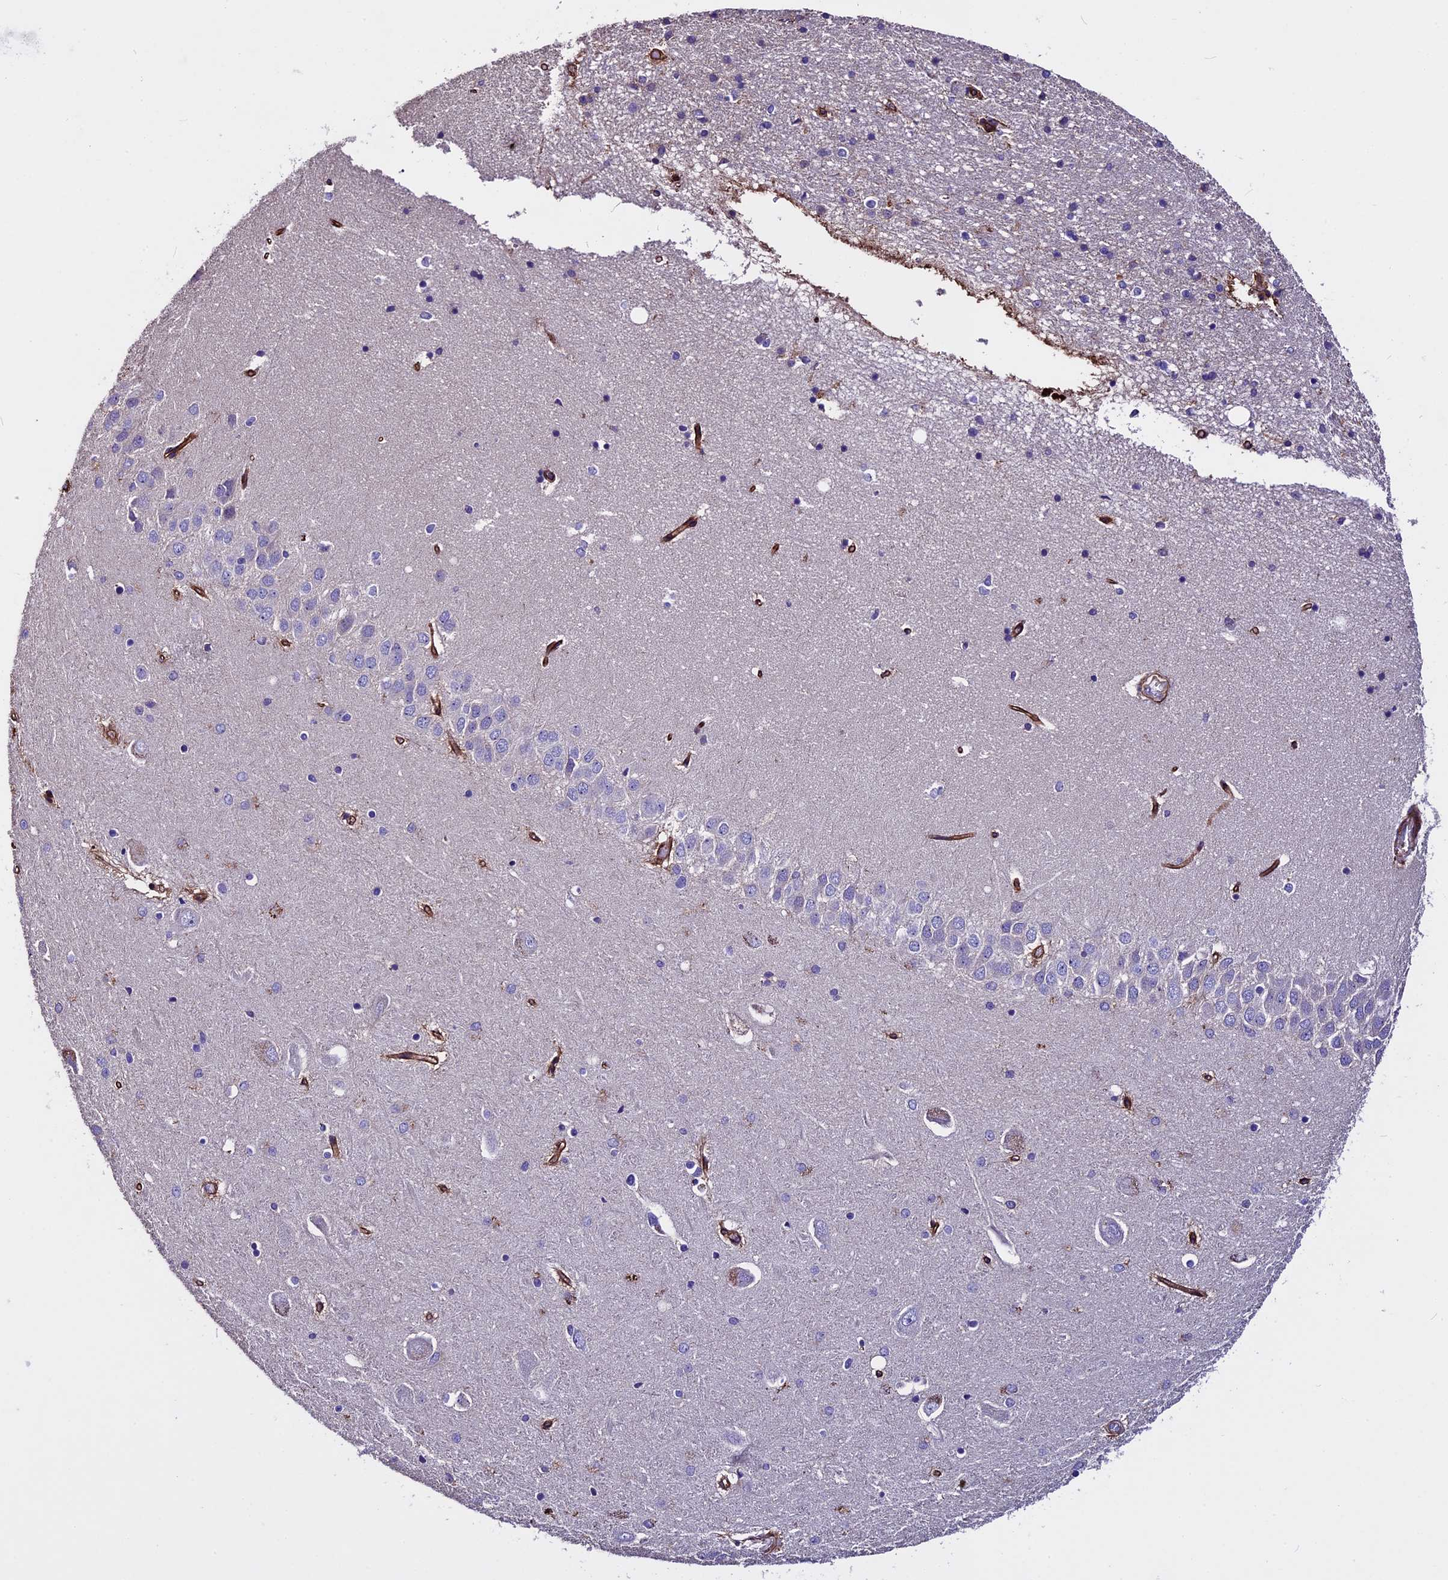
{"staining": {"intensity": "negative", "quantity": "none", "location": "none"}, "tissue": "hippocampus", "cell_type": "Glial cells", "image_type": "normal", "snomed": [{"axis": "morphology", "description": "Normal tissue, NOS"}, {"axis": "topography", "description": "Hippocampus"}], "caption": "This image is of normal hippocampus stained with IHC to label a protein in brown with the nuclei are counter-stained blue. There is no staining in glial cells. Brightfield microscopy of immunohistochemistry (IHC) stained with DAB (brown) and hematoxylin (blue), captured at high magnification.", "gene": "EVA1B", "patient": {"sex": "male", "age": 45}}